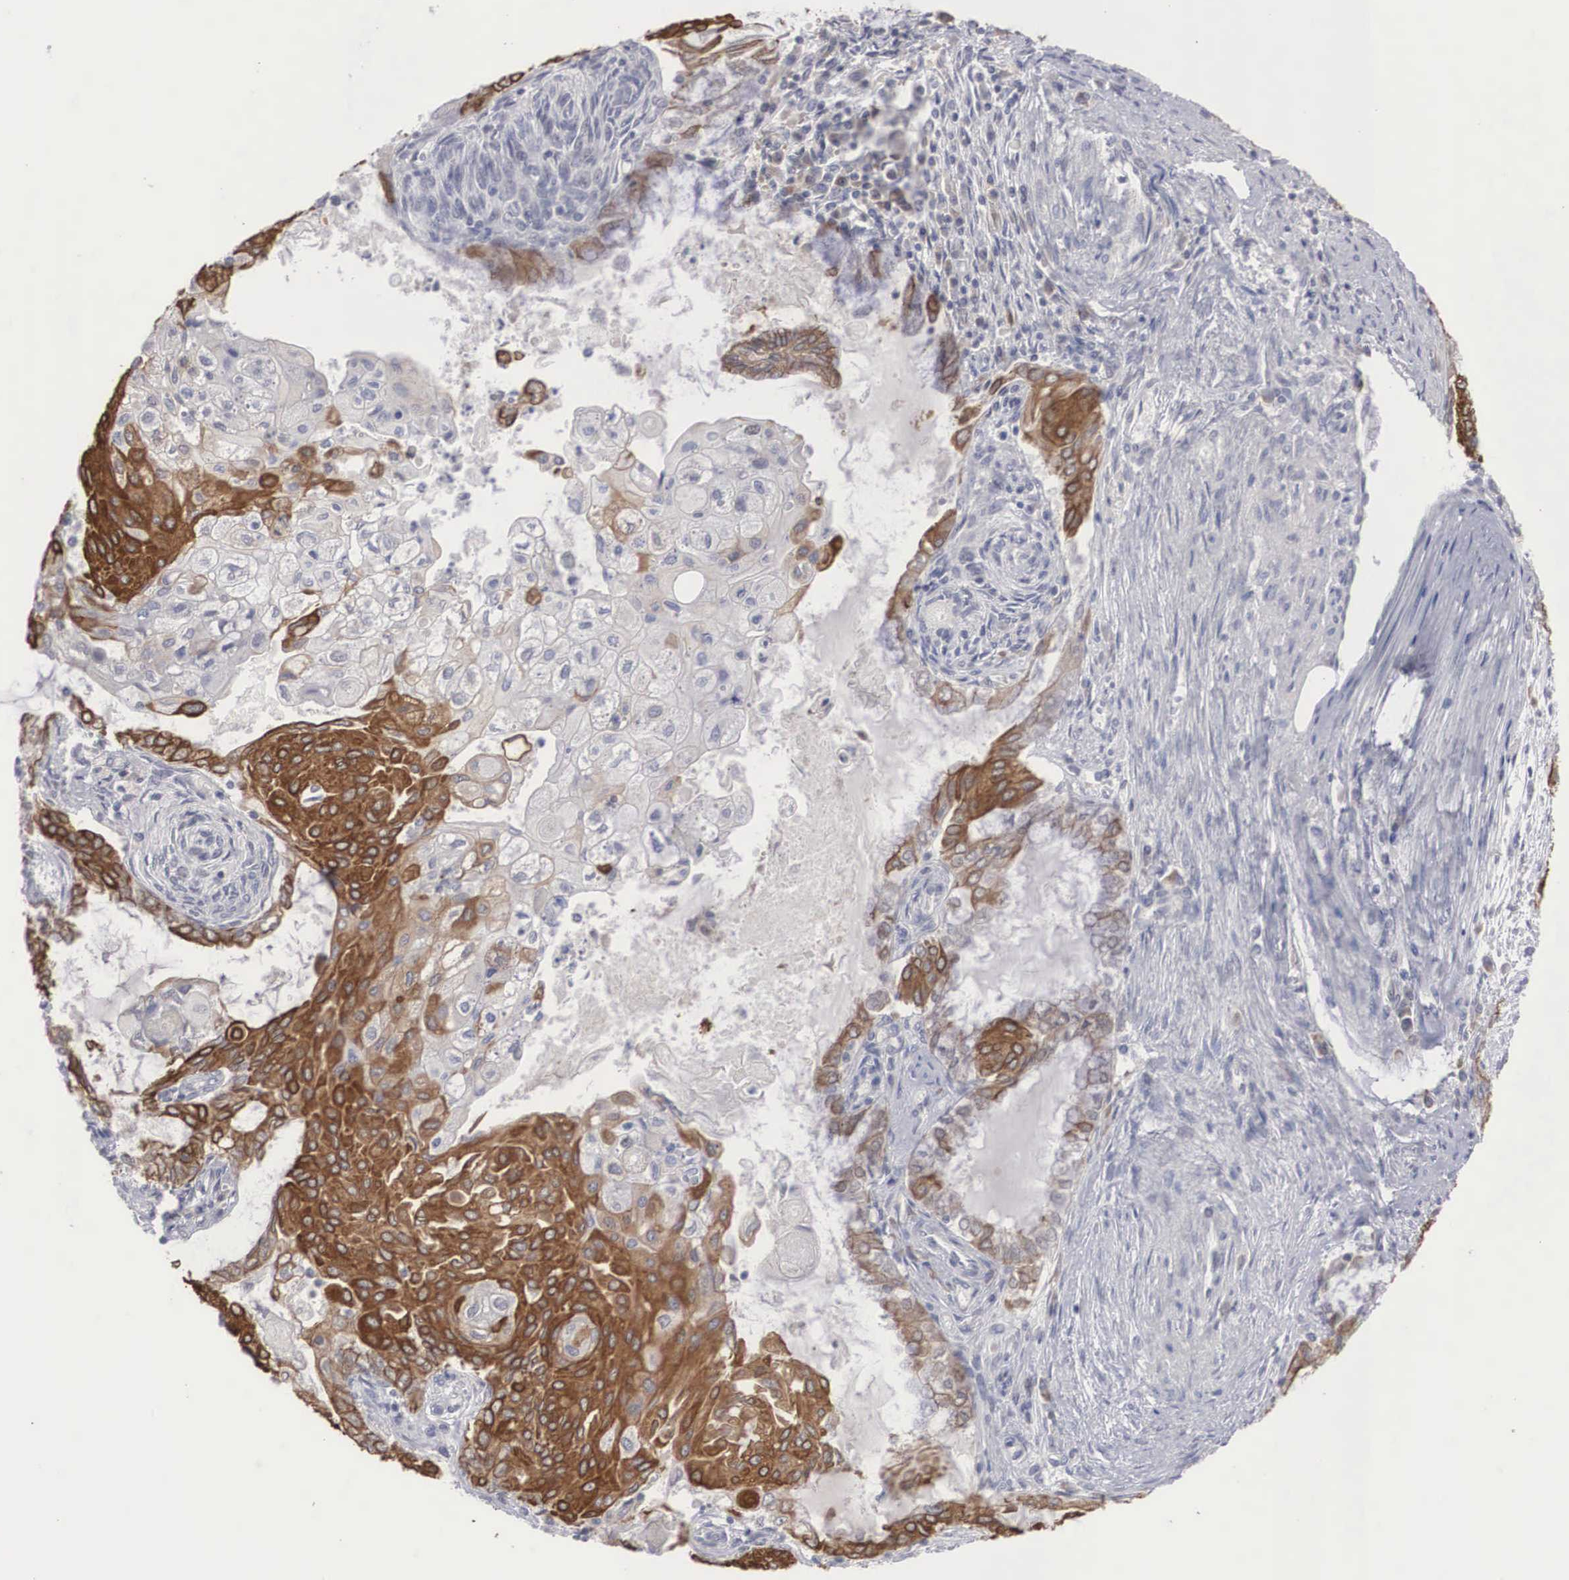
{"staining": {"intensity": "moderate", "quantity": "25%-75%", "location": "cytoplasmic/membranous"}, "tissue": "endometrial cancer", "cell_type": "Tumor cells", "image_type": "cancer", "snomed": [{"axis": "morphology", "description": "Adenocarcinoma, NOS"}, {"axis": "topography", "description": "Endometrium"}], "caption": "Immunohistochemistry histopathology image of neoplastic tissue: human endometrial cancer (adenocarcinoma) stained using IHC reveals medium levels of moderate protein expression localized specifically in the cytoplasmic/membranous of tumor cells, appearing as a cytoplasmic/membranous brown color.", "gene": "WDR89", "patient": {"sex": "female", "age": 79}}